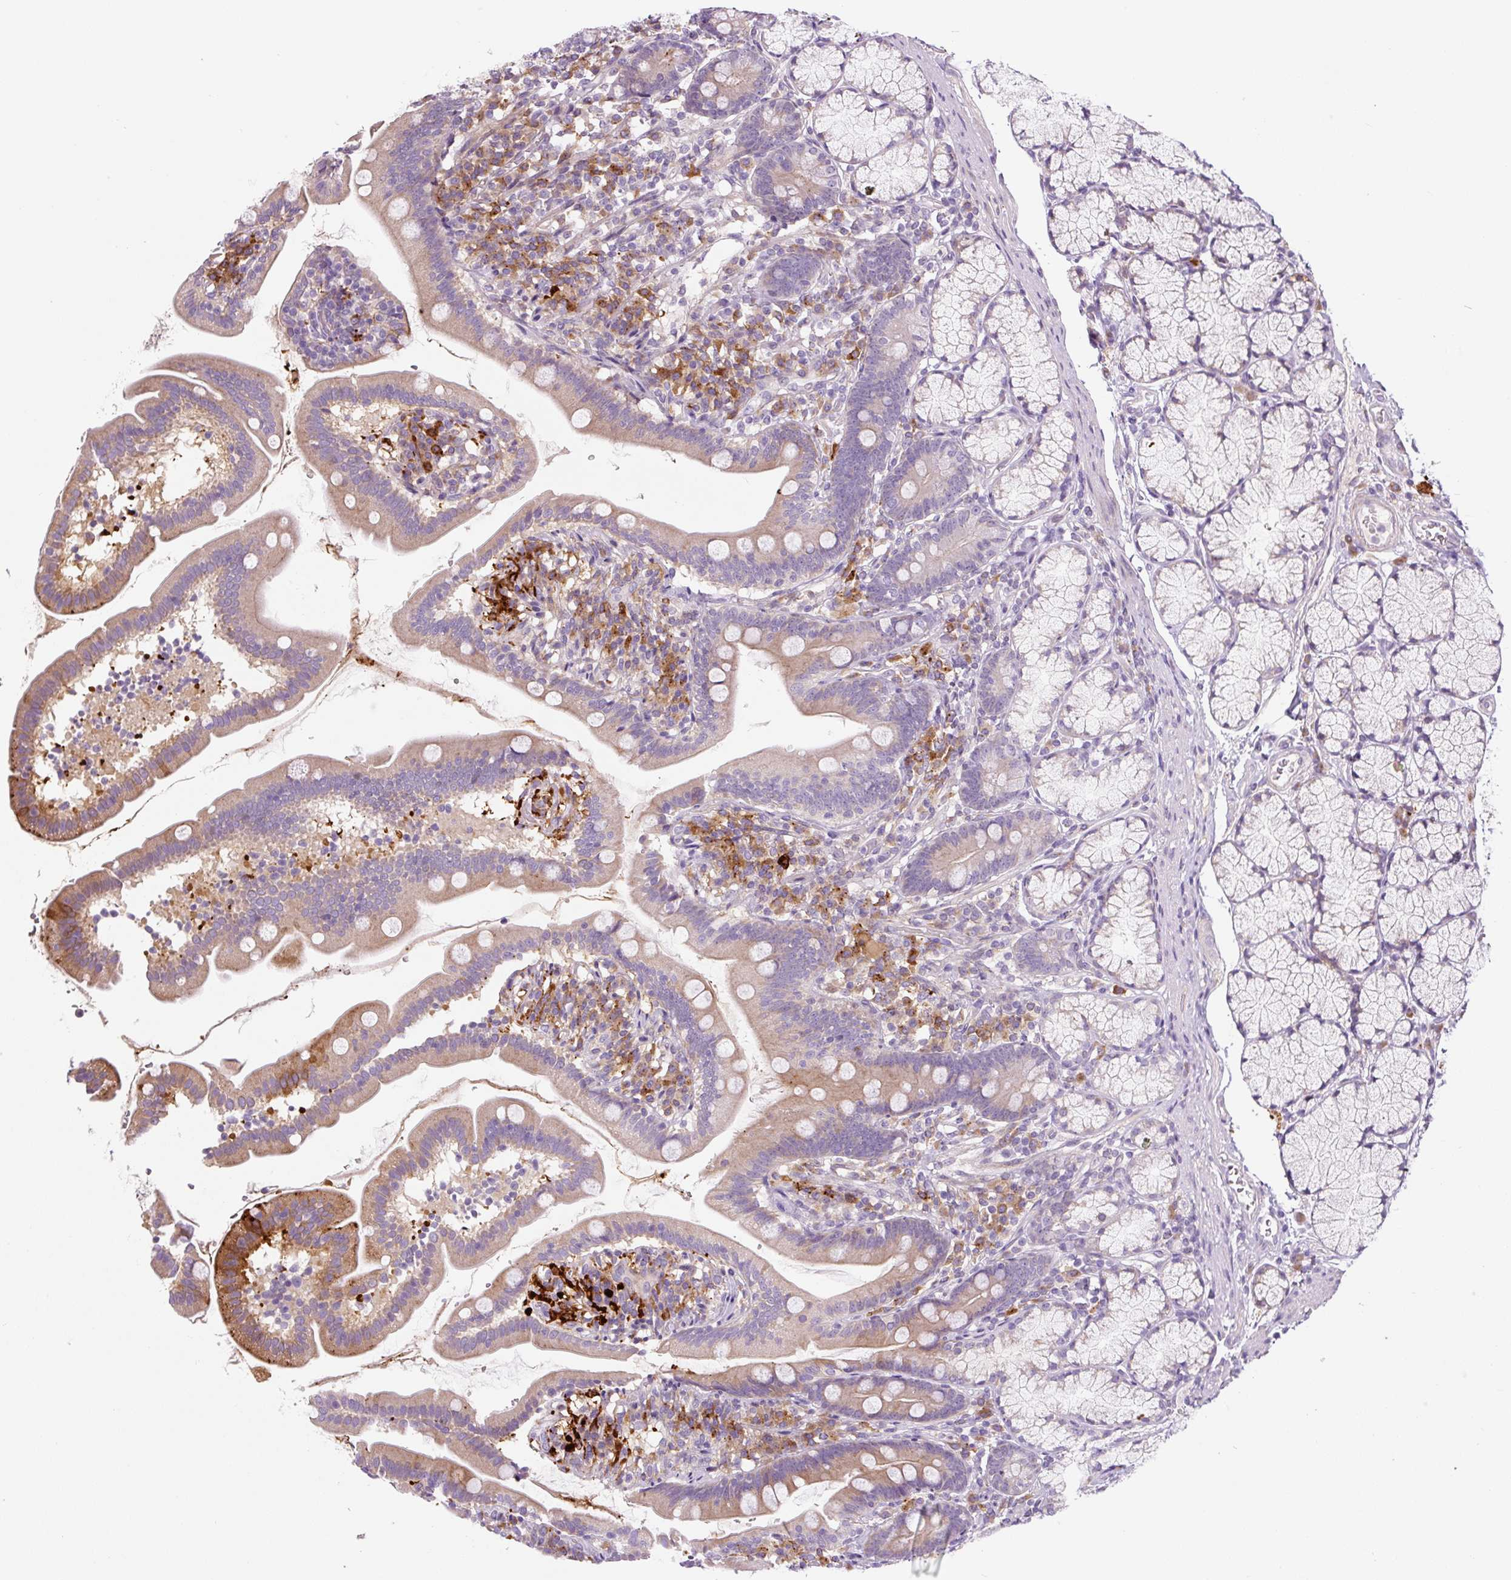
{"staining": {"intensity": "moderate", "quantity": "<25%", "location": "cytoplasmic/membranous"}, "tissue": "duodenum", "cell_type": "Glandular cells", "image_type": "normal", "snomed": [{"axis": "morphology", "description": "Normal tissue, NOS"}, {"axis": "topography", "description": "Duodenum"}], "caption": "Immunohistochemistry (IHC) of benign duodenum displays low levels of moderate cytoplasmic/membranous staining in about <25% of glandular cells.", "gene": "FUT10", "patient": {"sex": "female", "age": 67}}